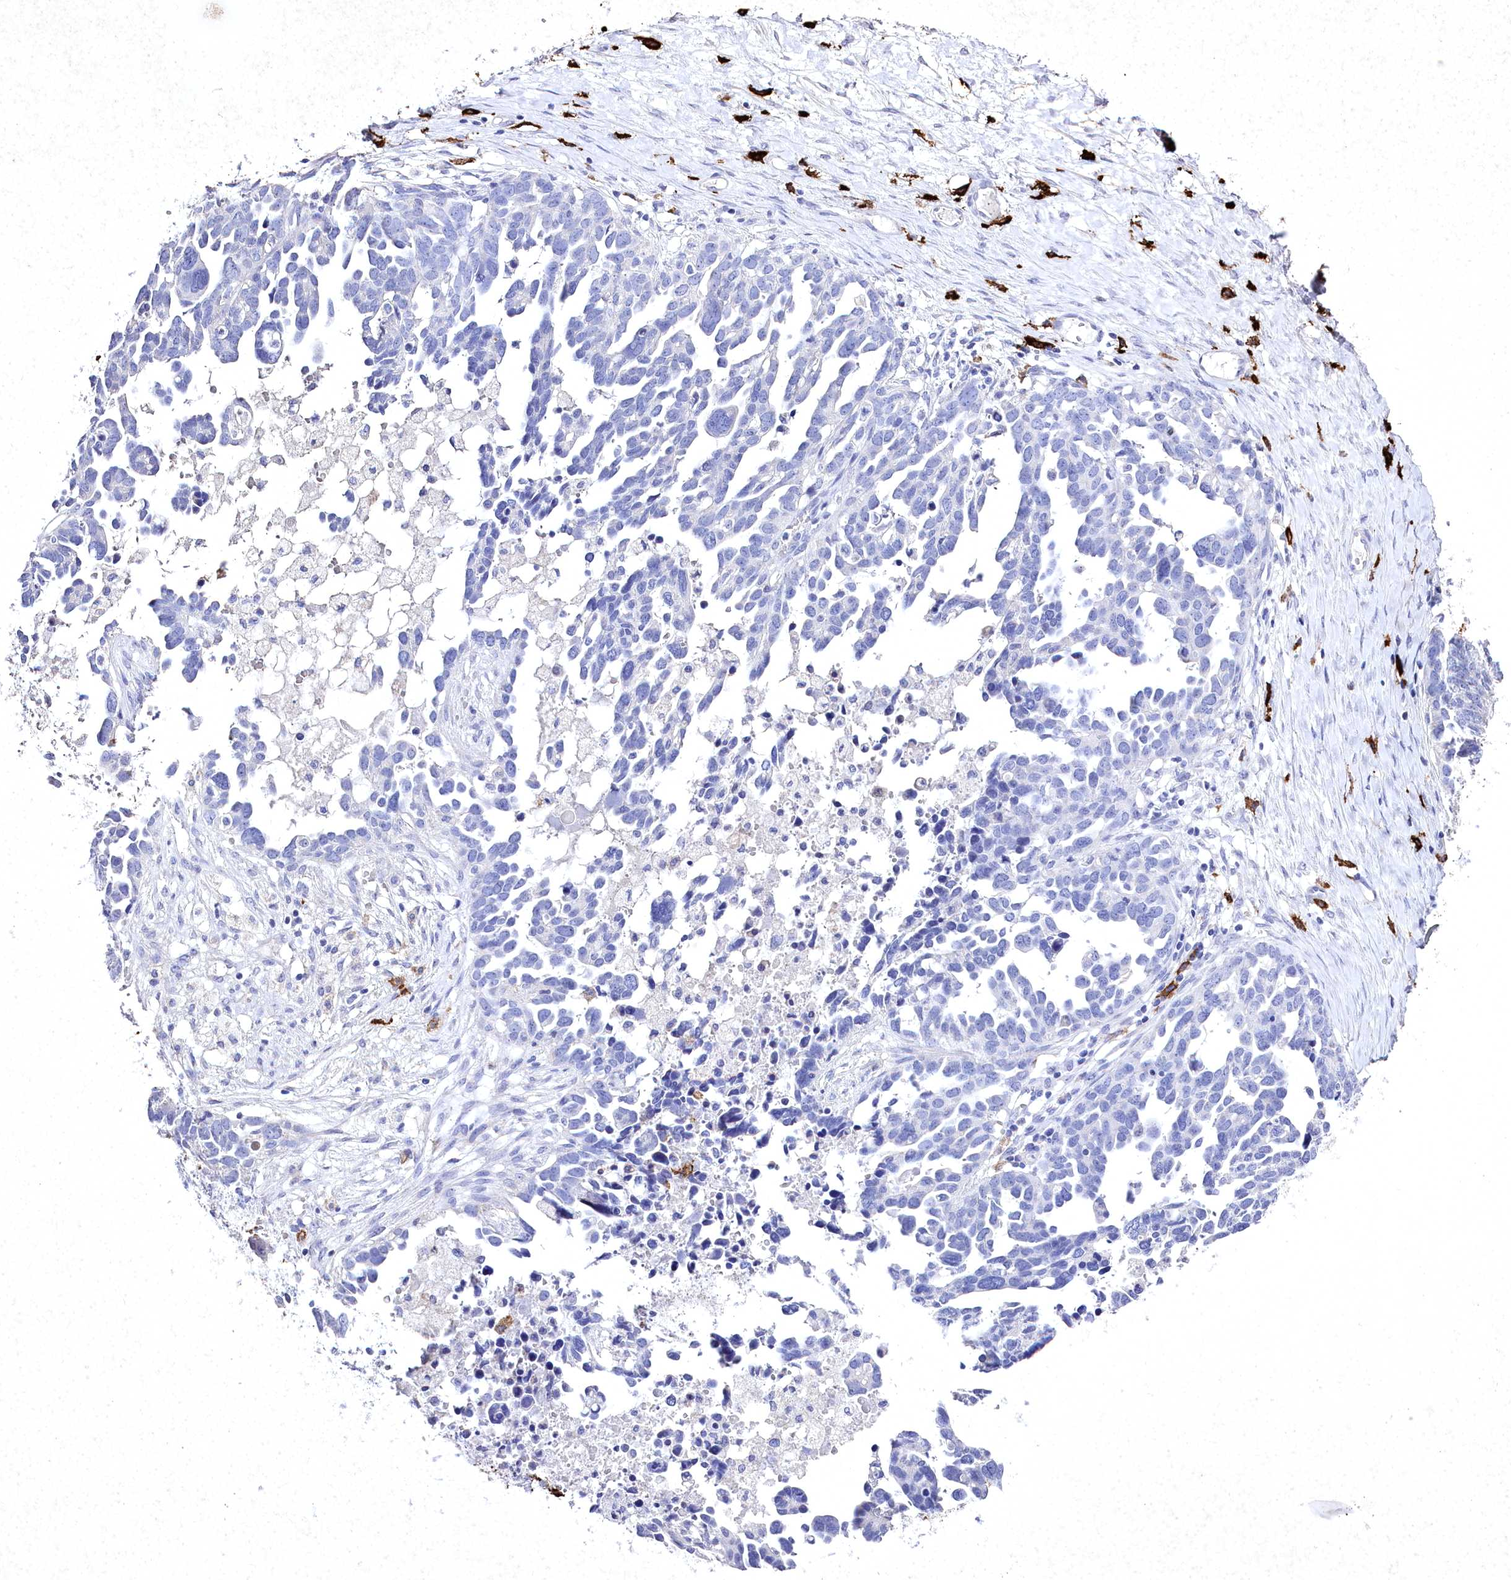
{"staining": {"intensity": "negative", "quantity": "none", "location": "none"}, "tissue": "ovarian cancer", "cell_type": "Tumor cells", "image_type": "cancer", "snomed": [{"axis": "morphology", "description": "Cystadenocarcinoma, serous, NOS"}, {"axis": "topography", "description": "Ovary"}], "caption": "High magnification brightfield microscopy of ovarian cancer stained with DAB (3,3'-diaminobenzidine) (brown) and counterstained with hematoxylin (blue): tumor cells show no significant expression.", "gene": "CLEC4M", "patient": {"sex": "female", "age": 54}}